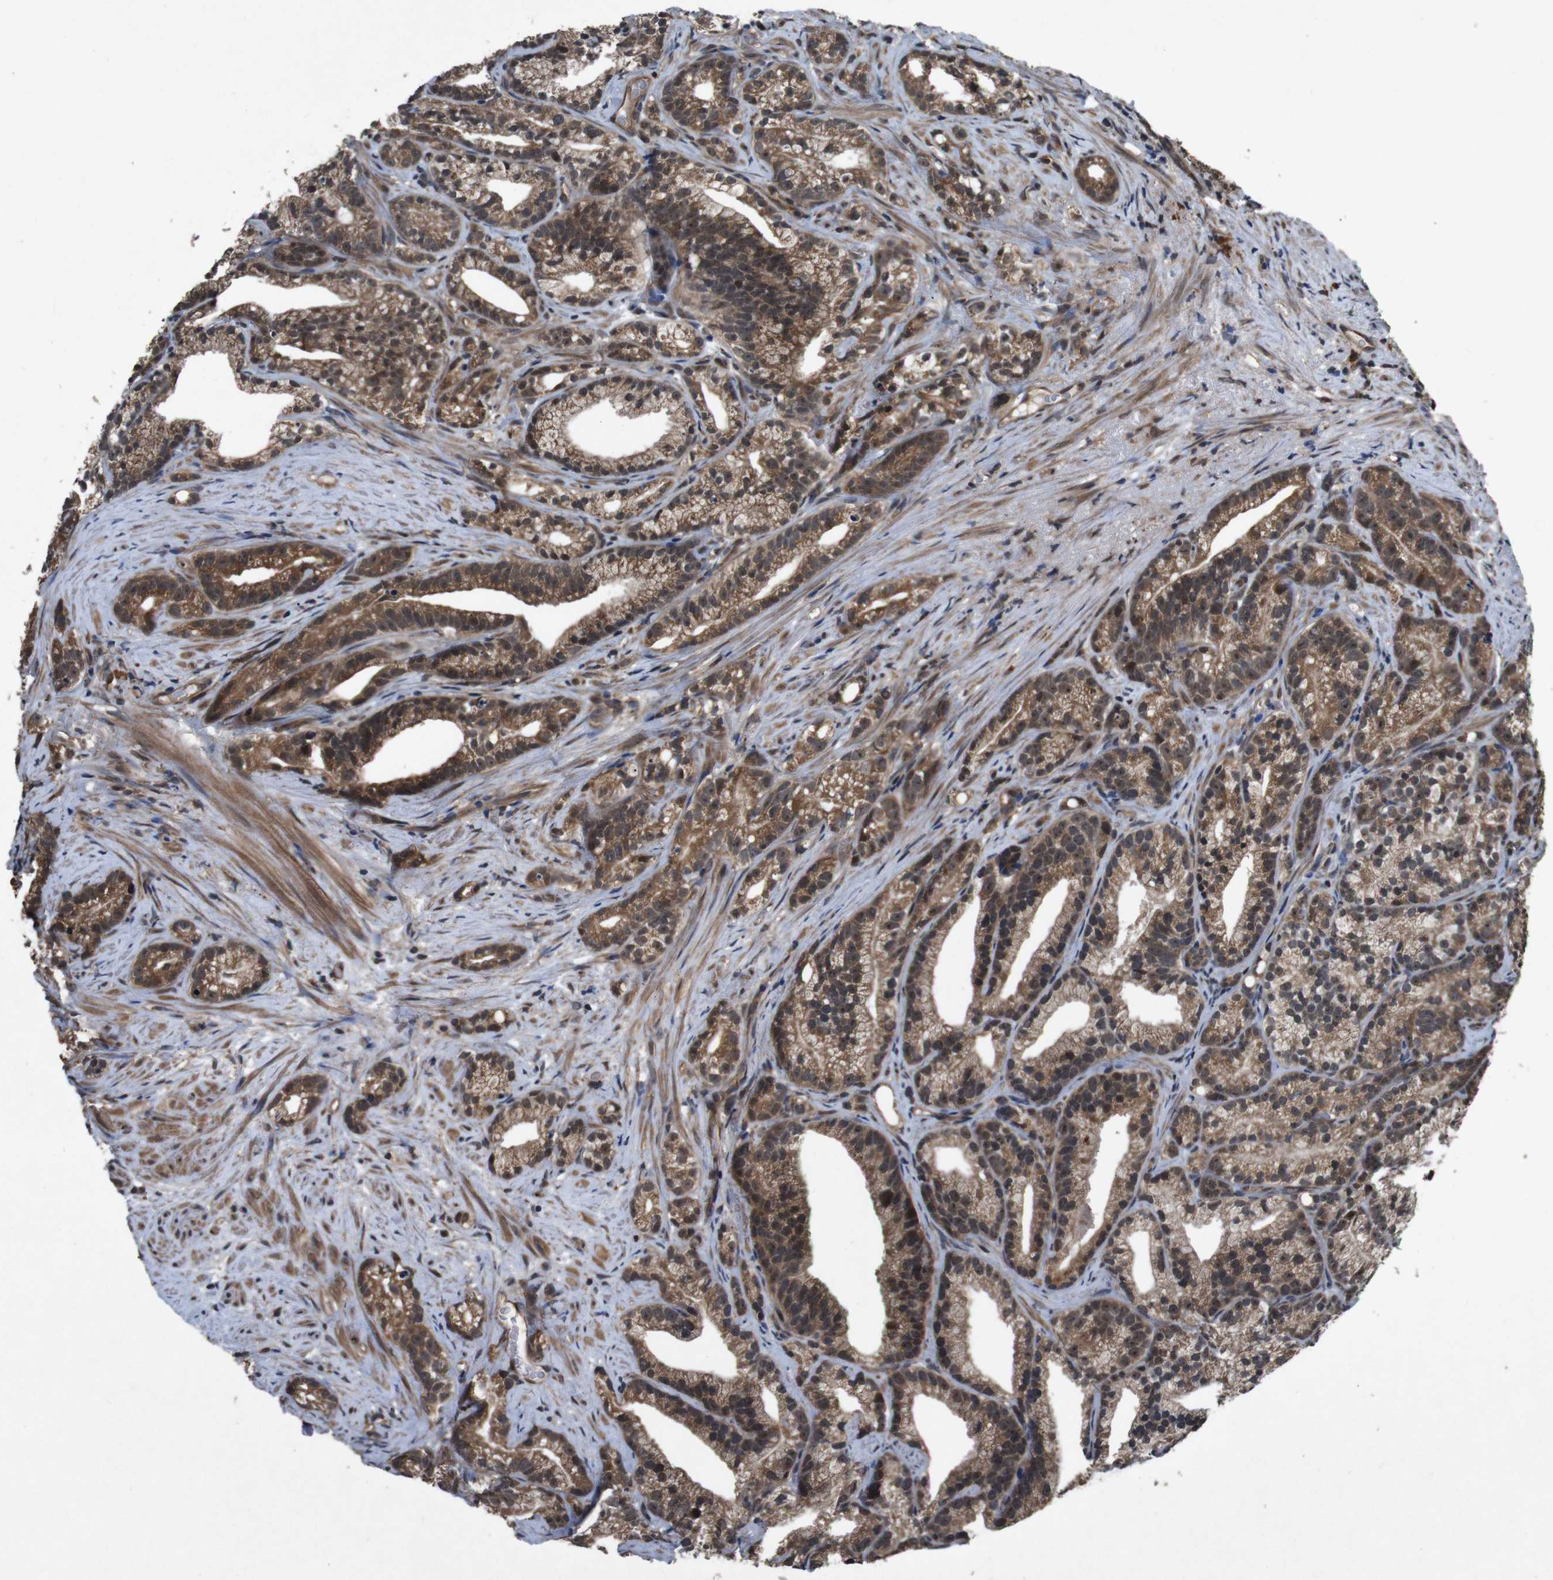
{"staining": {"intensity": "strong", "quantity": ">75%", "location": "cytoplasmic/membranous,nuclear"}, "tissue": "prostate cancer", "cell_type": "Tumor cells", "image_type": "cancer", "snomed": [{"axis": "morphology", "description": "Adenocarcinoma, Low grade"}, {"axis": "topography", "description": "Prostate"}], "caption": "Protein staining of low-grade adenocarcinoma (prostate) tissue shows strong cytoplasmic/membranous and nuclear positivity in about >75% of tumor cells. The protein is stained brown, and the nuclei are stained in blue (DAB IHC with brightfield microscopy, high magnification).", "gene": "SOCS1", "patient": {"sex": "male", "age": 89}}